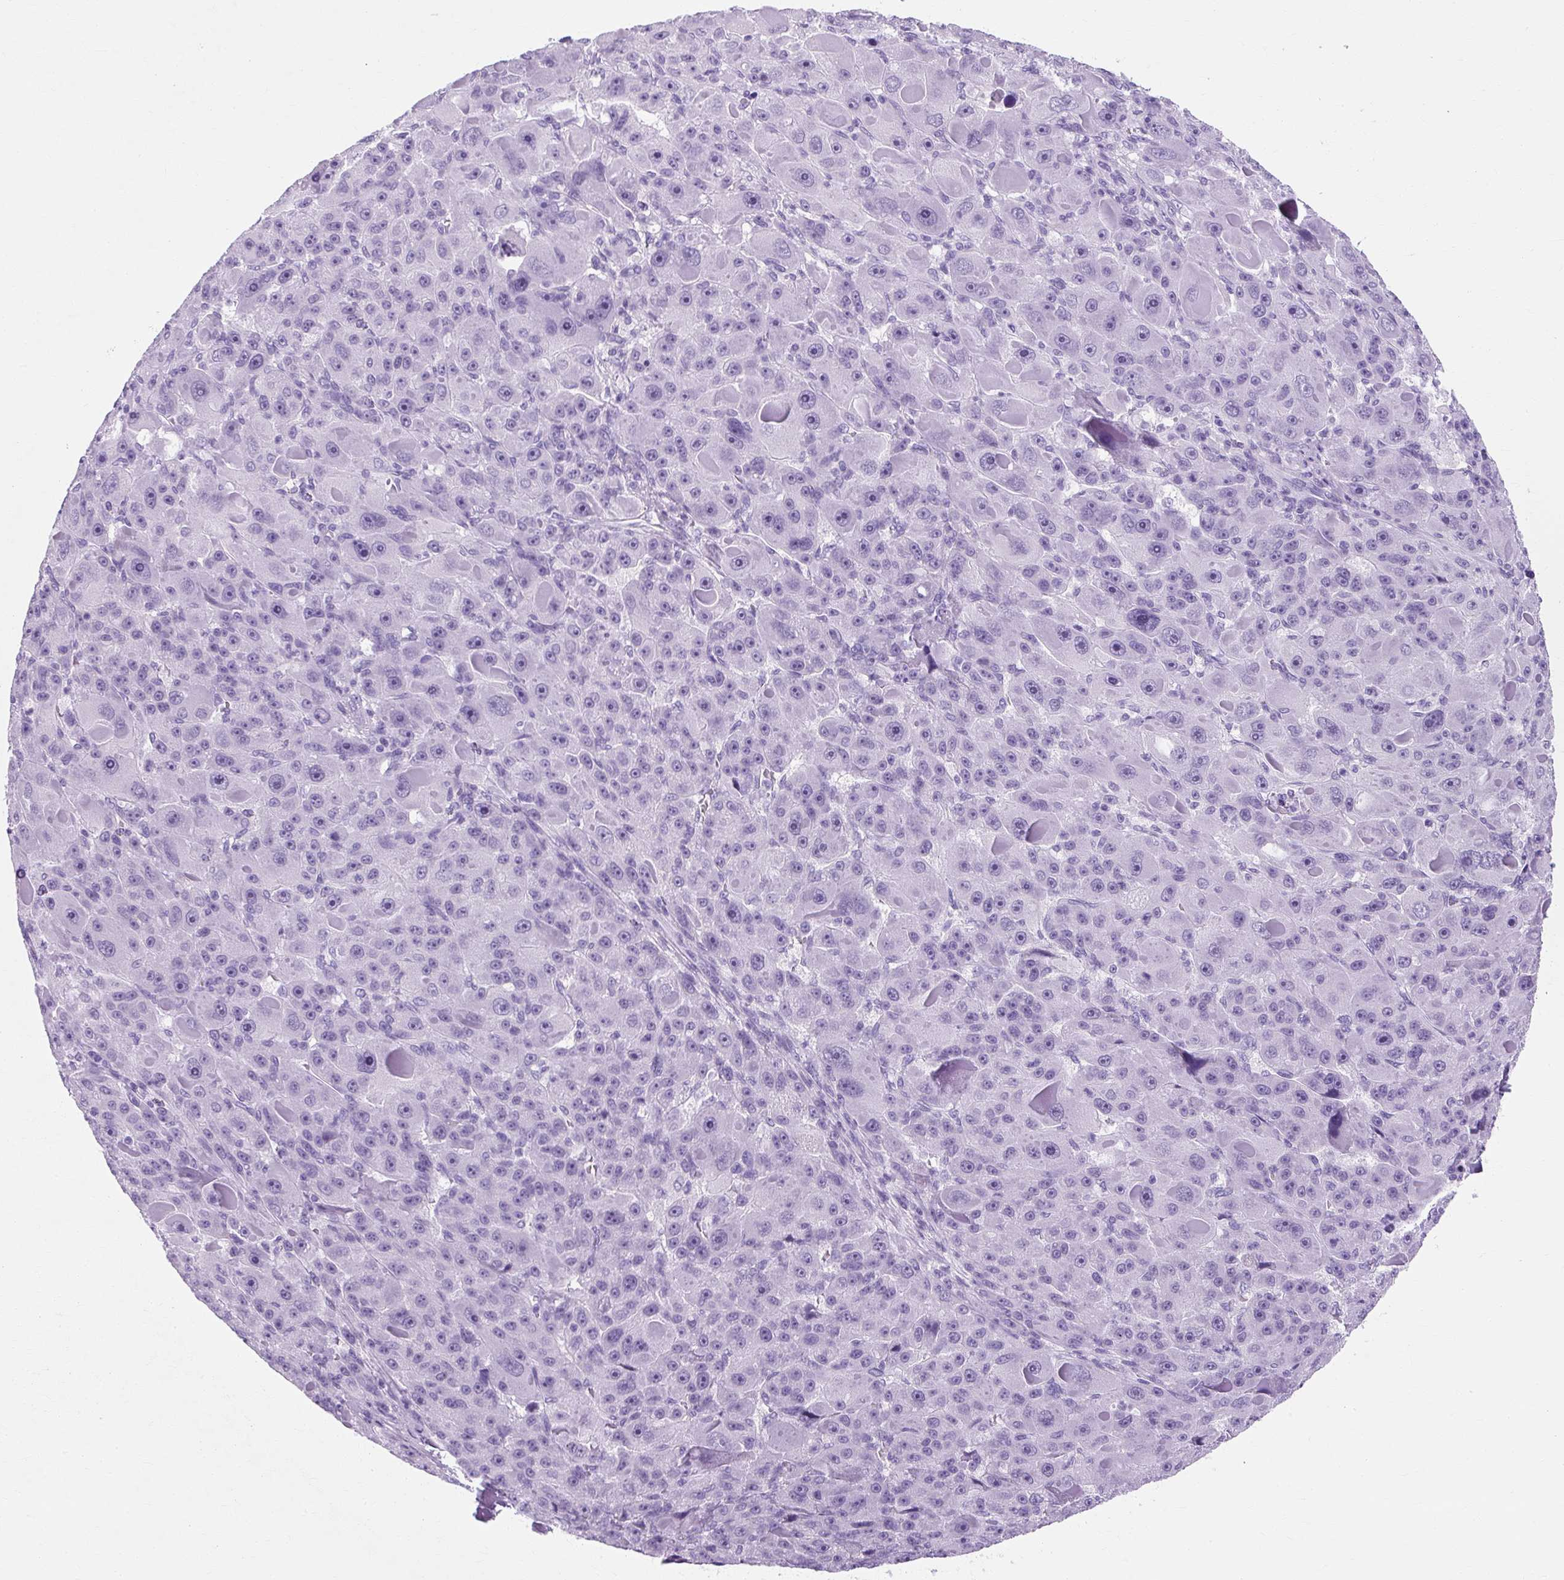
{"staining": {"intensity": "negative", "quantity": "none", "location": "none"}, "tissue": "liver cancer", "cell_type": "Tumor cells", "image_type": "cancer", "snomed": [{"axis": "morphology", "description": "Carcinoma, Hepatocellular, NOS"}, {"axis": "topography", "description": "Liver"}], "caption": "This is a image of immunohistochemistry staining of liver cancer (hepatocellular carcinoma), which shows no positivity in tumor cells. Brightfield microscopy of IHC stained with DAB (3,3'-diaminobenzidine) (brown) and hematoxylin (blue), captured at high magnification.", "gene": "RYBP", "patient": {"sex": "male", "age": 76}}